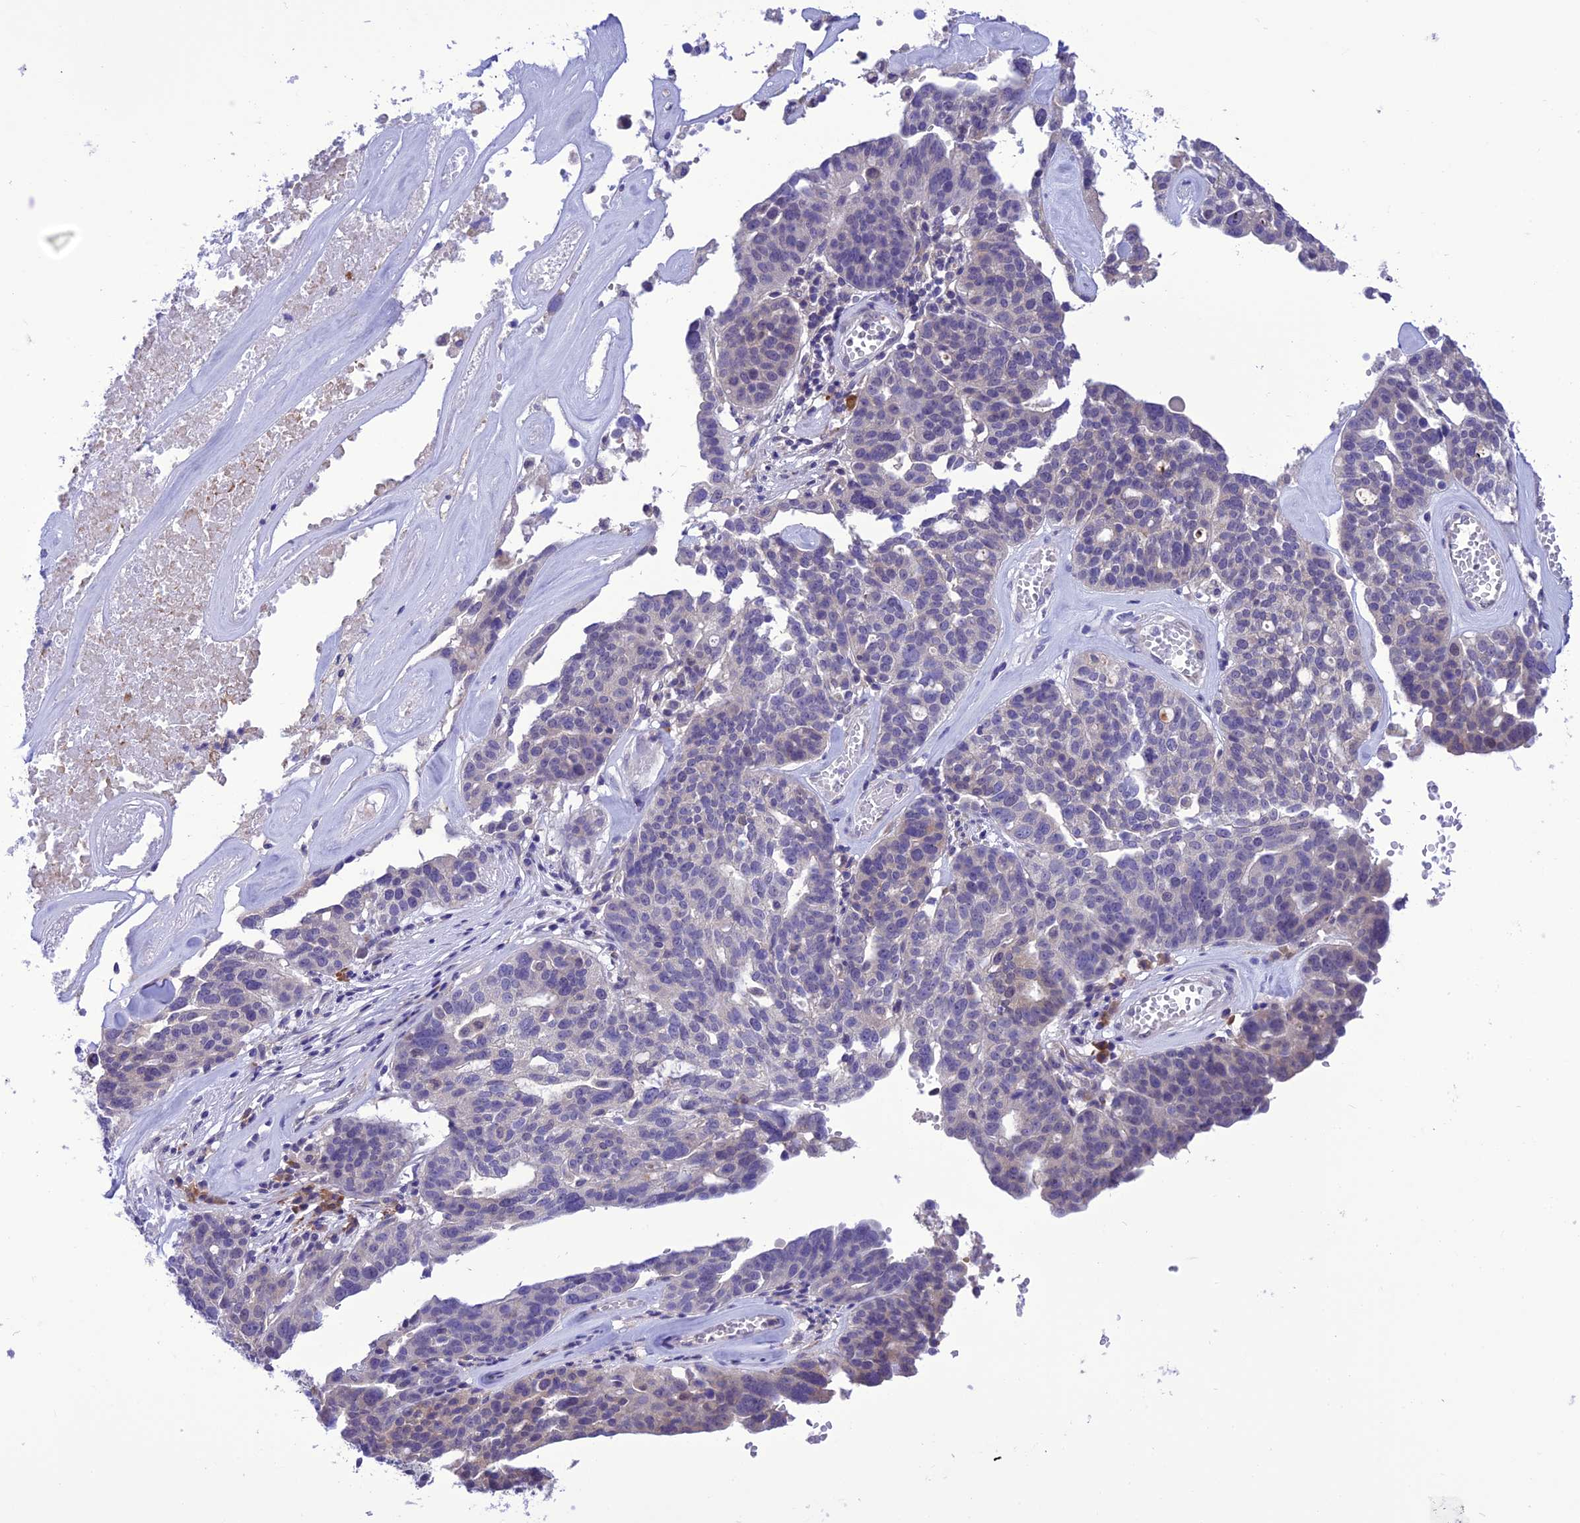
{"staining": {"intensity": "negative", "quantity": "none", "location": "none"}, "tissue": "ovarian cancer", "cell_type": "Tumor cells", "image_type": "cancer", "snomed": [{"axis": "morphology", "description": "Cystadenocarcinoma, serous, NOS"}, {"axis": "topography", "description": "Ovary"}], "caption": "DAB immunohistochemical staining of human serous cystadenocarcinoma (ovarian) shows no significant expression in tumor cells. (DAB (3,3'-diaminobenzidine) immunohistochemistry (IHC) with hematoxylin counter stain).", "gene": "RNF126", "patient": {"sex": "female", "age": 59}}